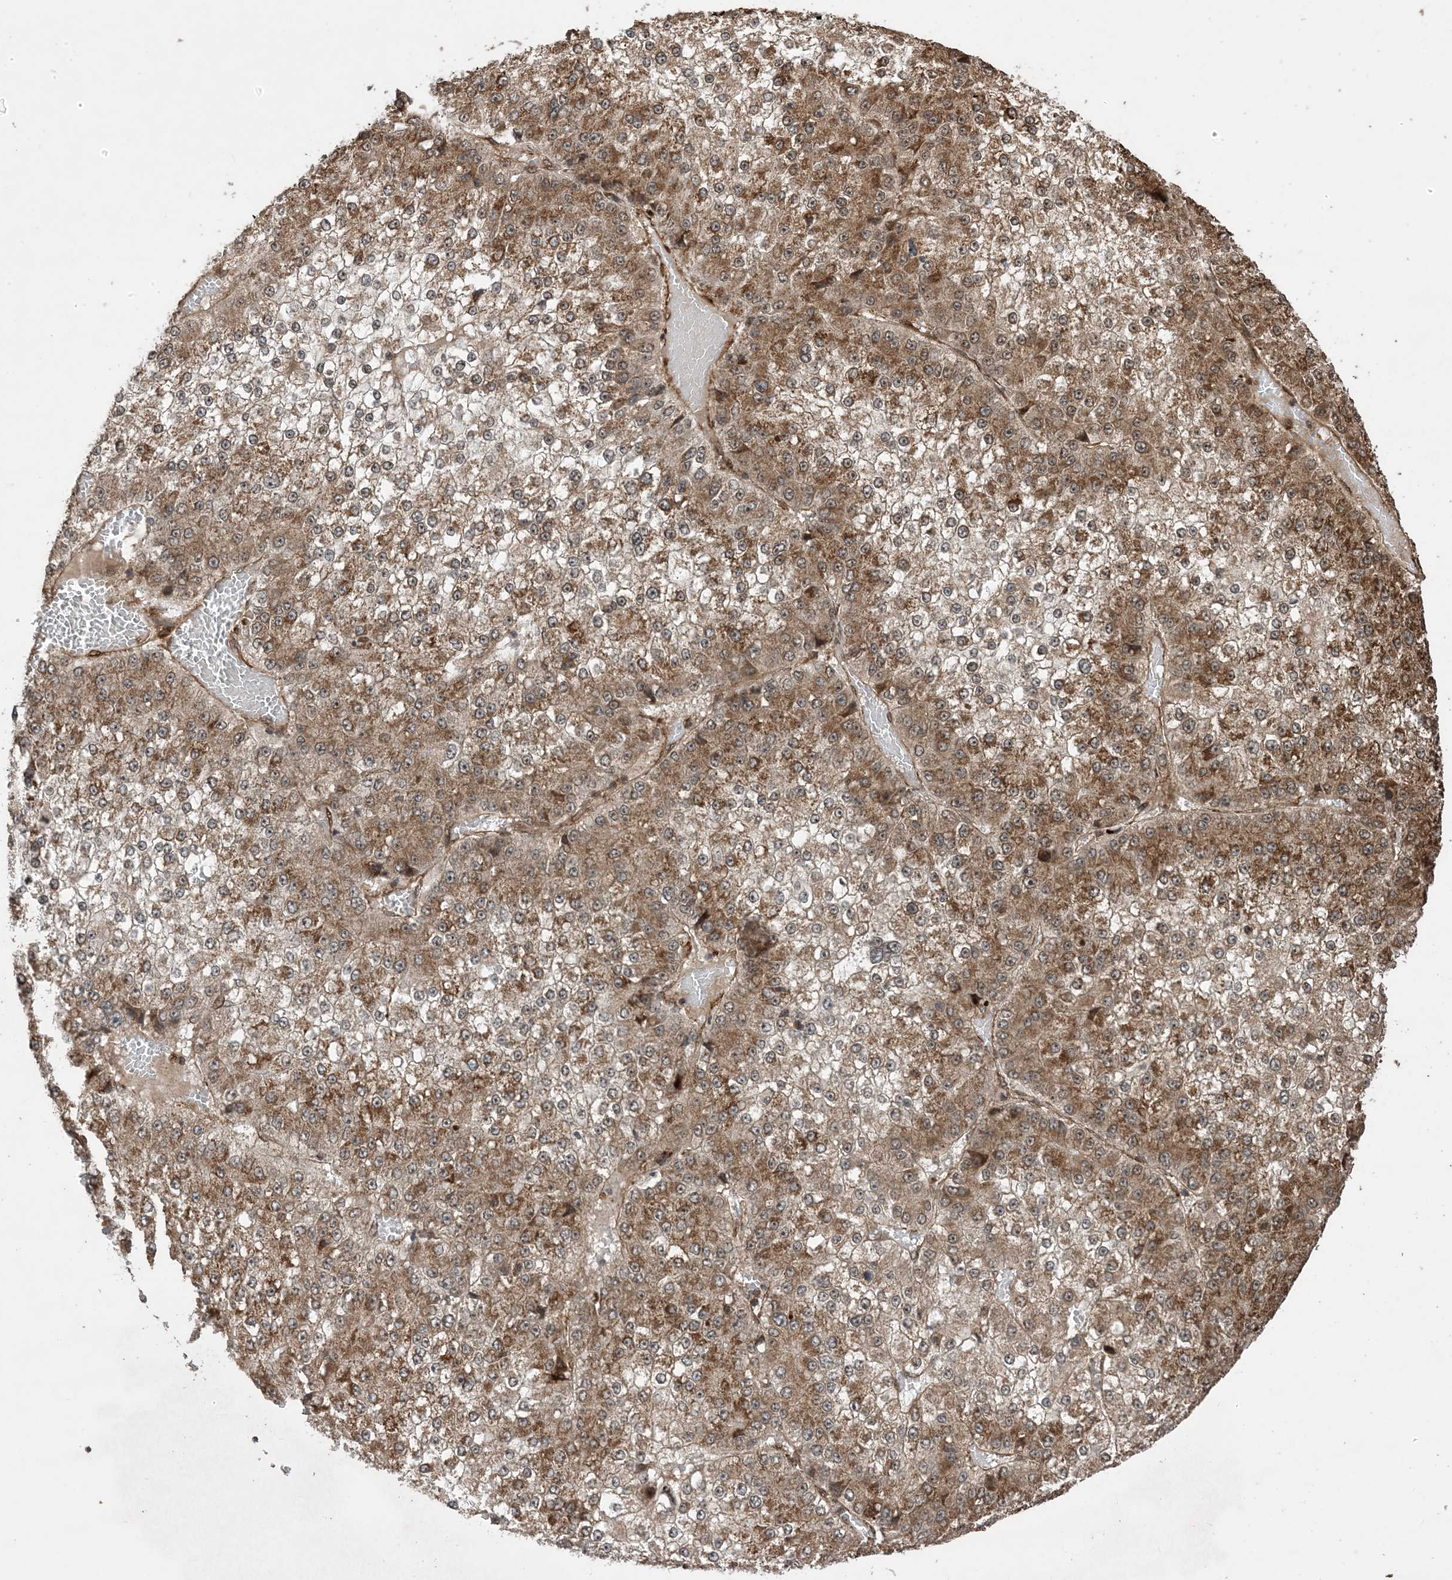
{"staining": {"intensity": "moderate", "quantity": ">75%", "location": "cytoplasmic/membranous"}, "tissue": "liver cancer", "cell_type": "Tumor cells", "image_type": "cancer", "snomed": [{"axis": "morphology", "description": "Carcinoma, Hepatocellular, NOS"}, {"axis": "topography", "description": "Liver"}], "caption": "A micrograph showing moderate cytoplasmic/membranous positivity in approximately >75% of tumor cells in liver cancer (hepatocellular carcinoma), as visualized by brown immunohistochemical staining.", "gene": "ZNF511", "patient": {"sex": "female", "age": 73}}